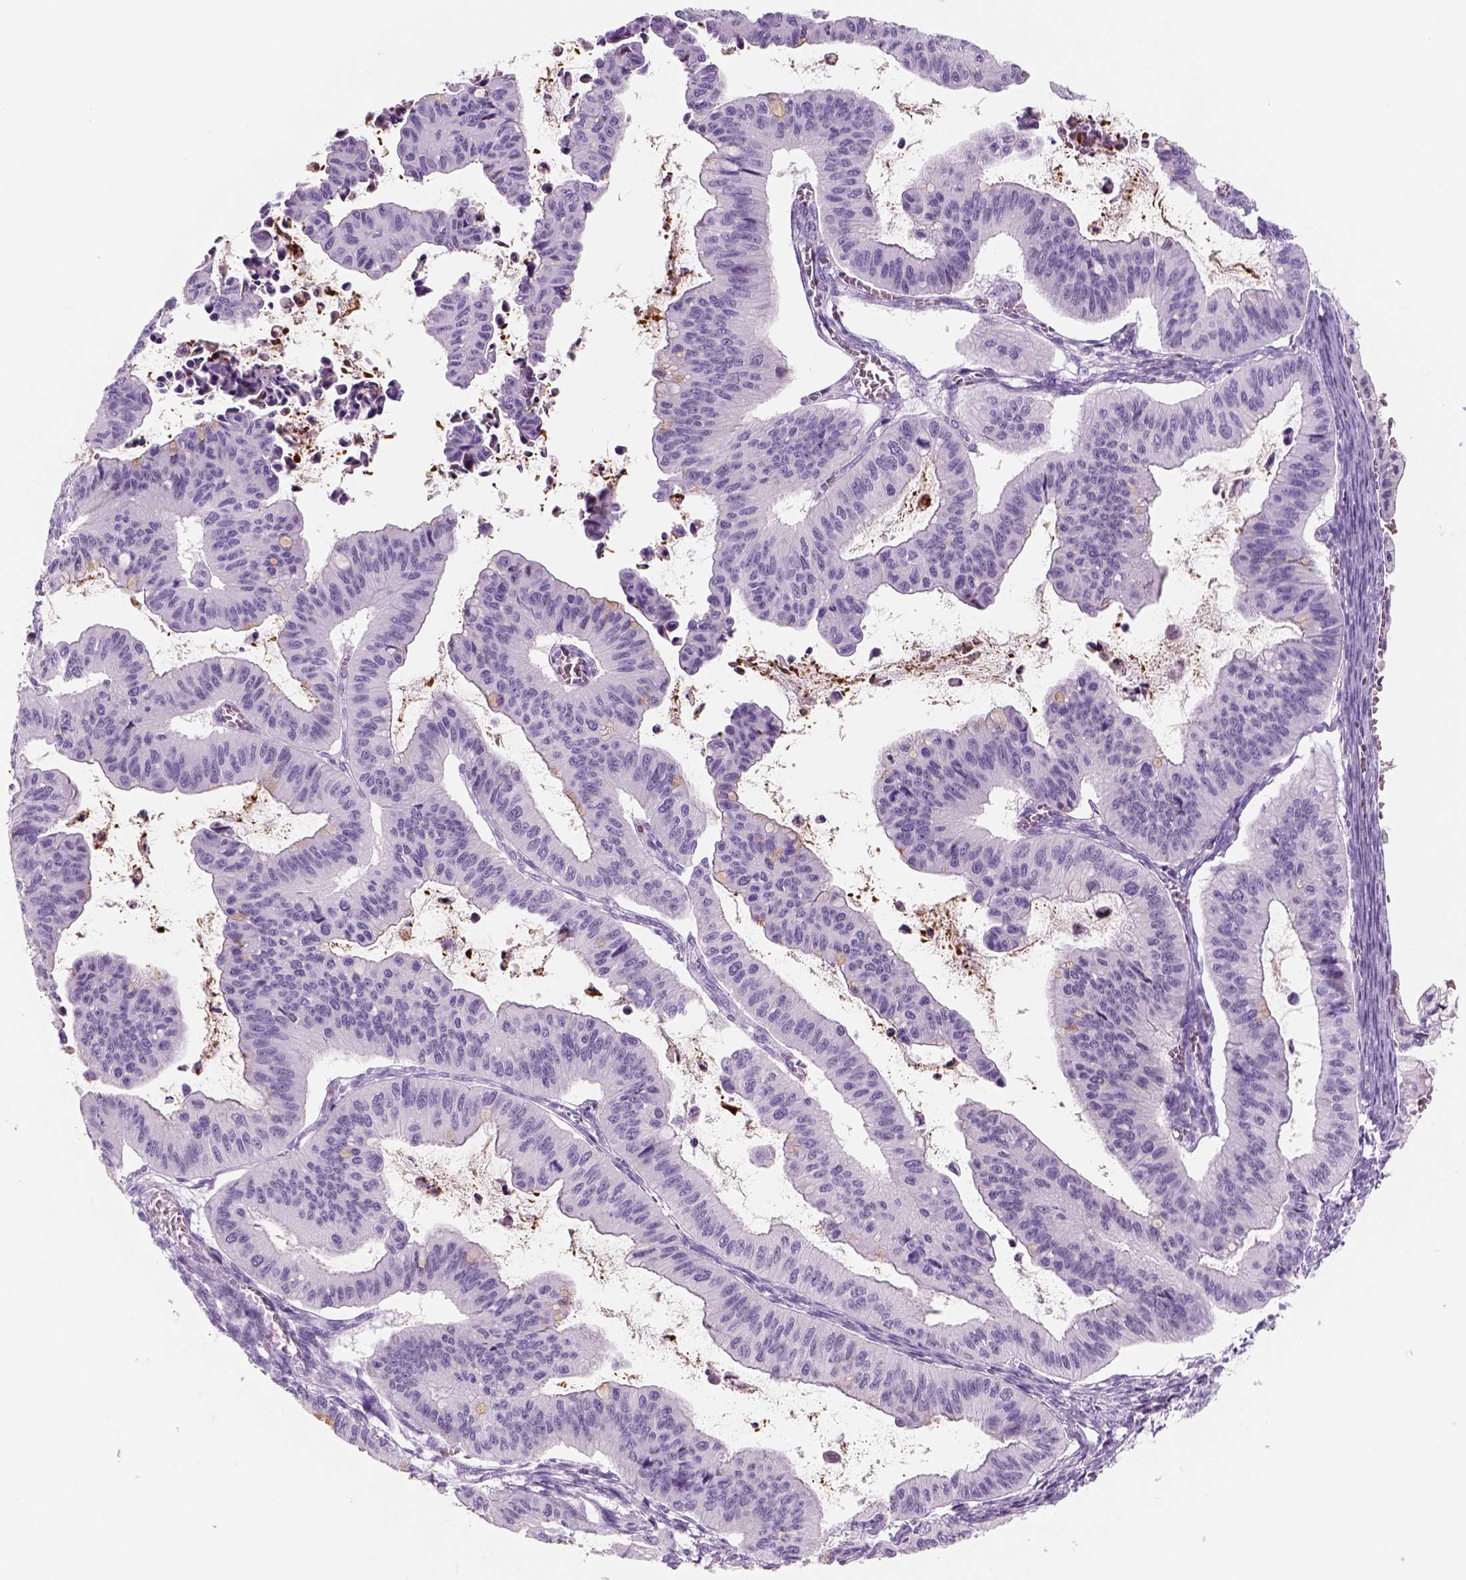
{"staining": {"intensity": "negative", "quantity": "none", "location": "none"}, "tissue": "ovarian cancer", "cell_type": "Tumor cells", "image_type": "cancer", "snomed": [{"axis": "morphology", "description": "Cystadenocarcinoma, mucinous, NOS"}, {"axis": "topography", "description": "Ovary"}], "caption": "This is an immunohistochemistry (IHC) photomicrograph of human ovarian cancer. There is no expression in tumor cells.", "gene": "KRTAP11-1", "patient": {"sex": "female", "age": 72}}